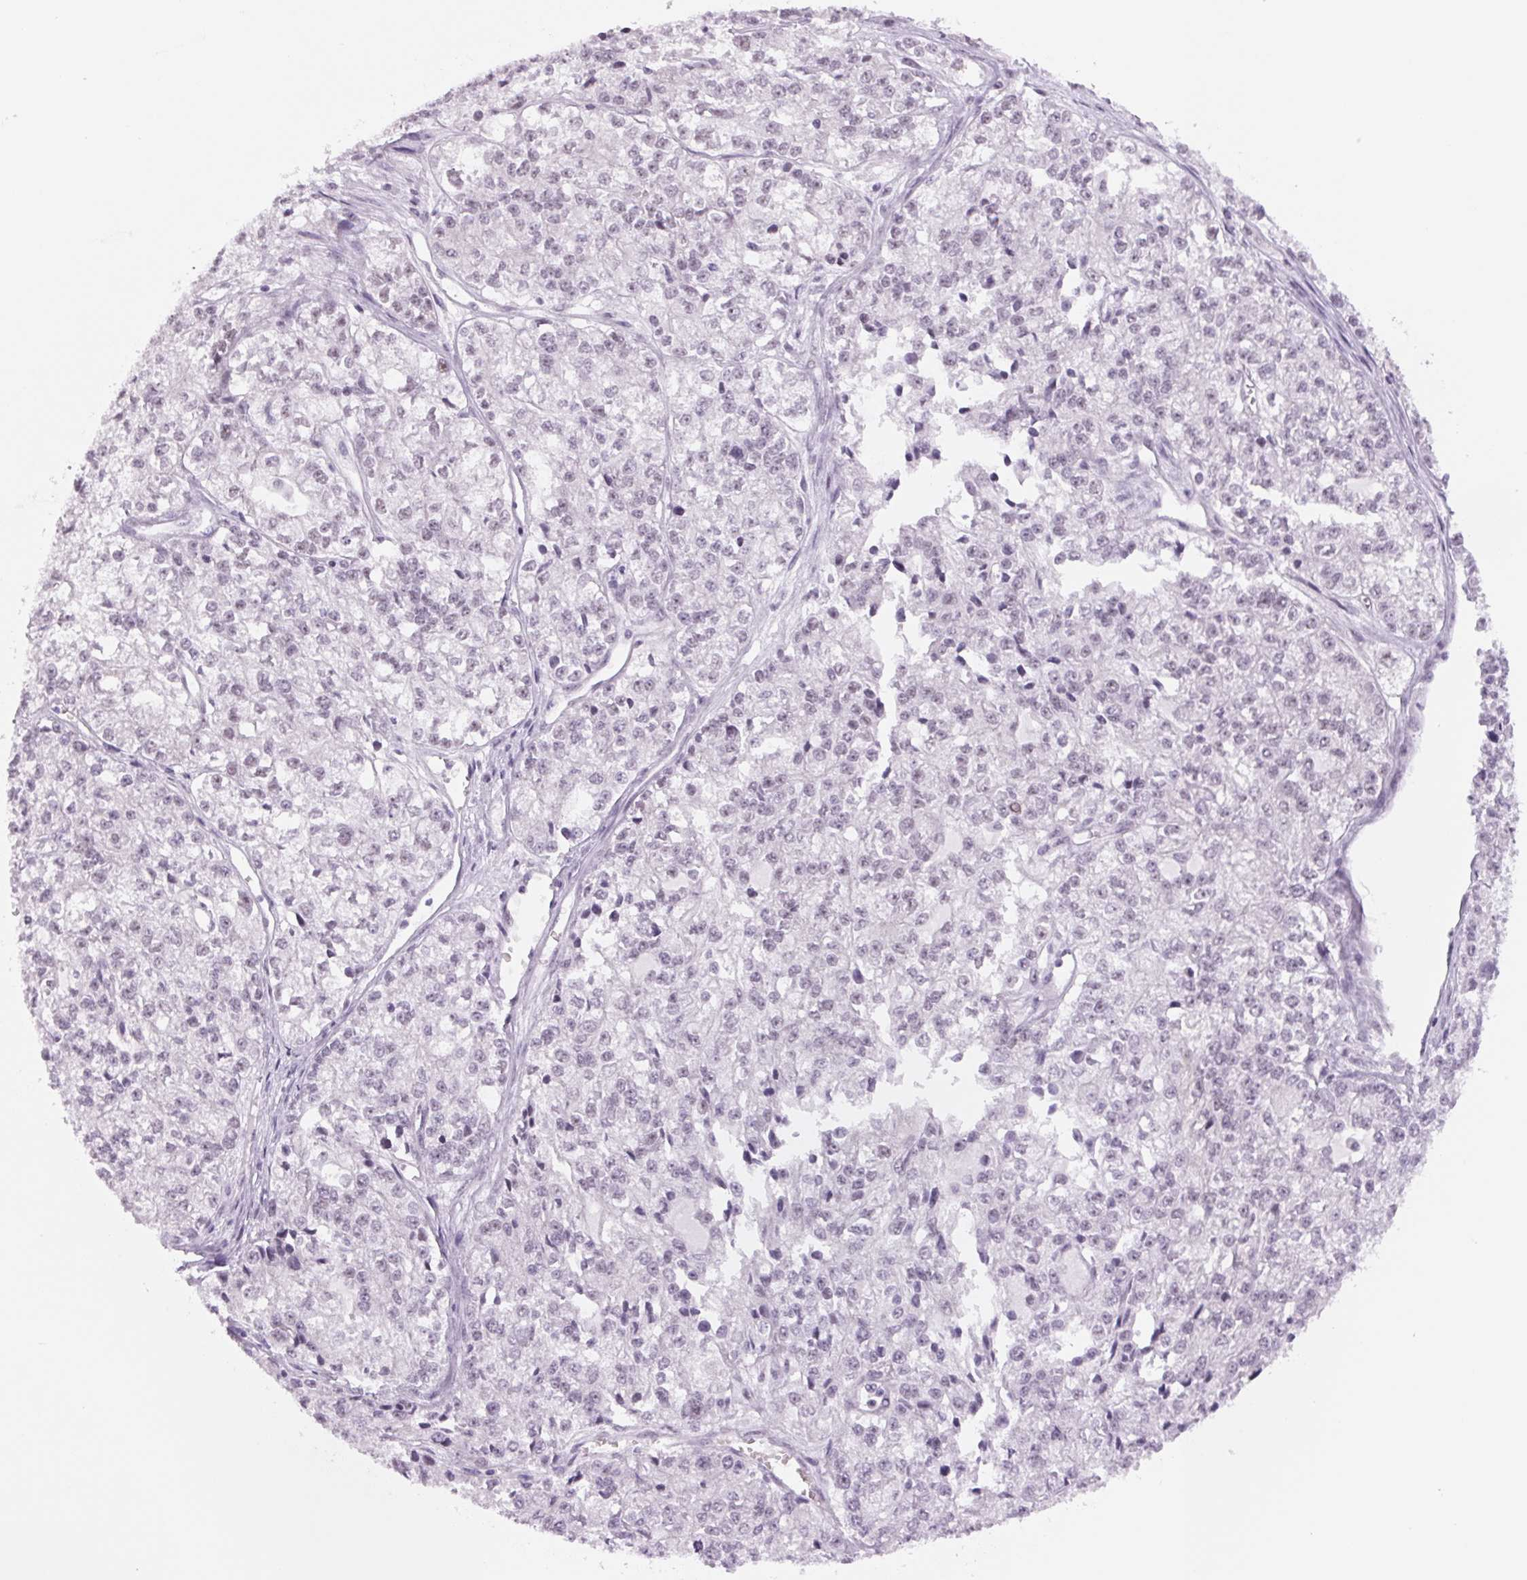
{"staining": {"intensity": "weak", "quantity": "25%-75%", "location": "nuclear"}, "tissue": "ovarian cancer", "cell_type": "Tumor cells", "image_type": "cancer", "snomed": [{"axis": "morphology", "description": "Carcinoma, endometroid"}, {"axis": "topography", "description": "Ovary"}], "caption": "An immunohistochemistry (IHC) photomicrograph of neoplastic tissue is shown. Protein staining in brown shows weak nuclear positivity in endometroid carcinoma (ovarian) within tumor cells.", "gene": "ZC3H14", "patient": {"sex": "female", "age": 64}}